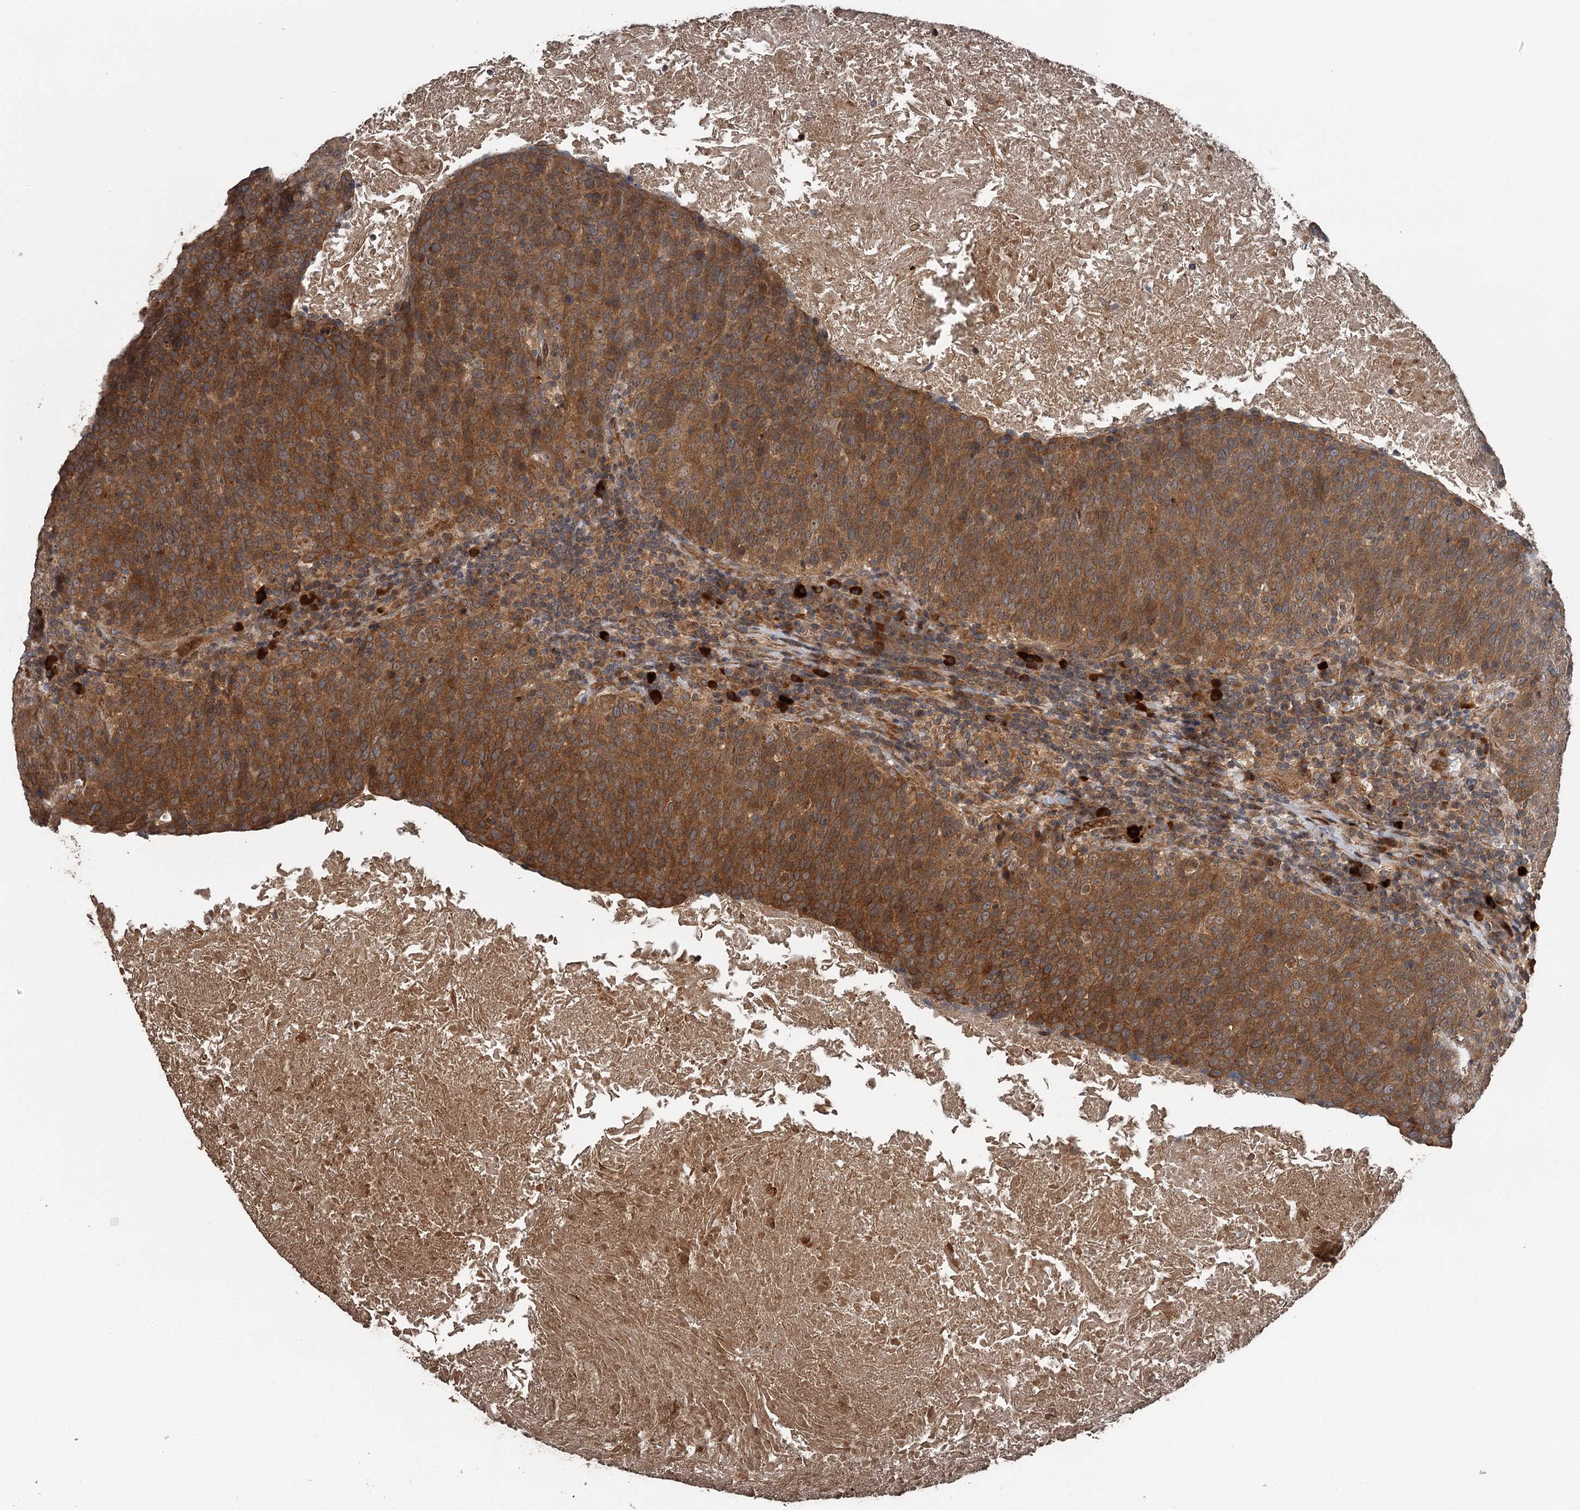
{"staining": {"intensity": "strong", "quantity": ">75%", "location": "cytoplasmic/membranous"}, "tissue": "head and neck cancer", "cell_type": "Tumor cells", "image_type": "cancer", "snomed": [{"axis": "morphology", "description": "Squamous cell carcinoma, NOS"}, {"axis": "morphology", "description": "Squamous cell carcinoma, metastatic, NOS"}, {"axis": "topography", "description": "Lymph node"}, {"axis": "topography", "description": "Head-Neck"}], "caption": "Immunohistochemistry (IHC) (DAB (3,3'-diaminobenzidine)) staining of head and neck squamous cell carcinoma shows strong cytoplasmic/membranous protein positivity in approximately >75% of tumor cells.", "gene": "RAB21", "patient": {"sex": "male", "age": 62}}